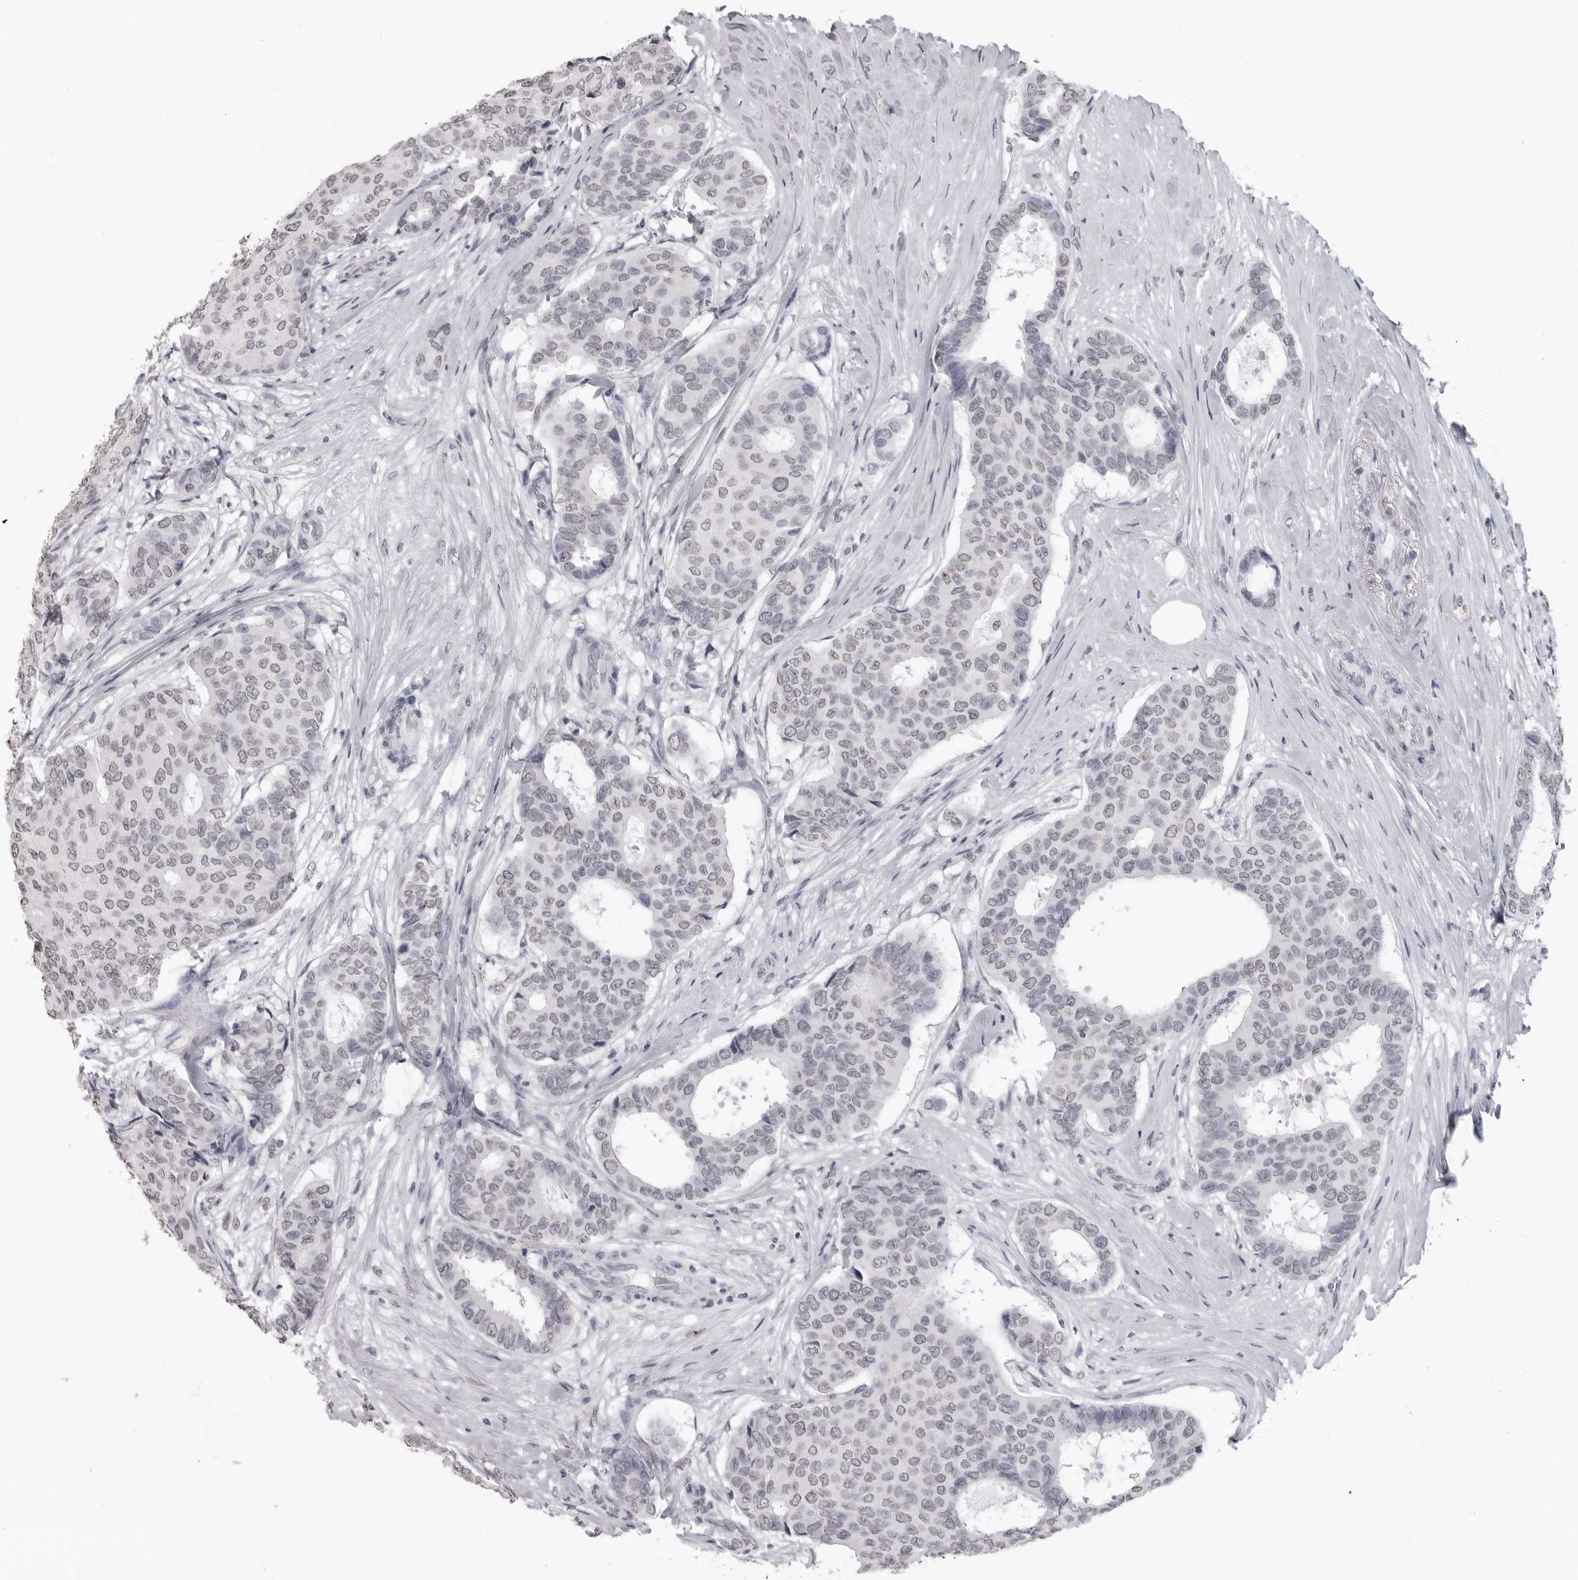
{"staining": {"intensity": "weak", "quantity": "<25%", "location": "nuclear"}, "tissue": "breast cancer", "cell_type": "Tumor cells", "image_type": "cancer", "snomed": [{"axis": "morphology", "description": "Duct carcinoma"}, {"axis": "topography", "description": "Breast"}], "caption": "DAB immunohistochemical staining of breast cancer (invasive ductal carcinoma) shows no significant expression in tumor cells.", "gene": "HEPACAM", "patient": {"sex": "female", "age": 75}}